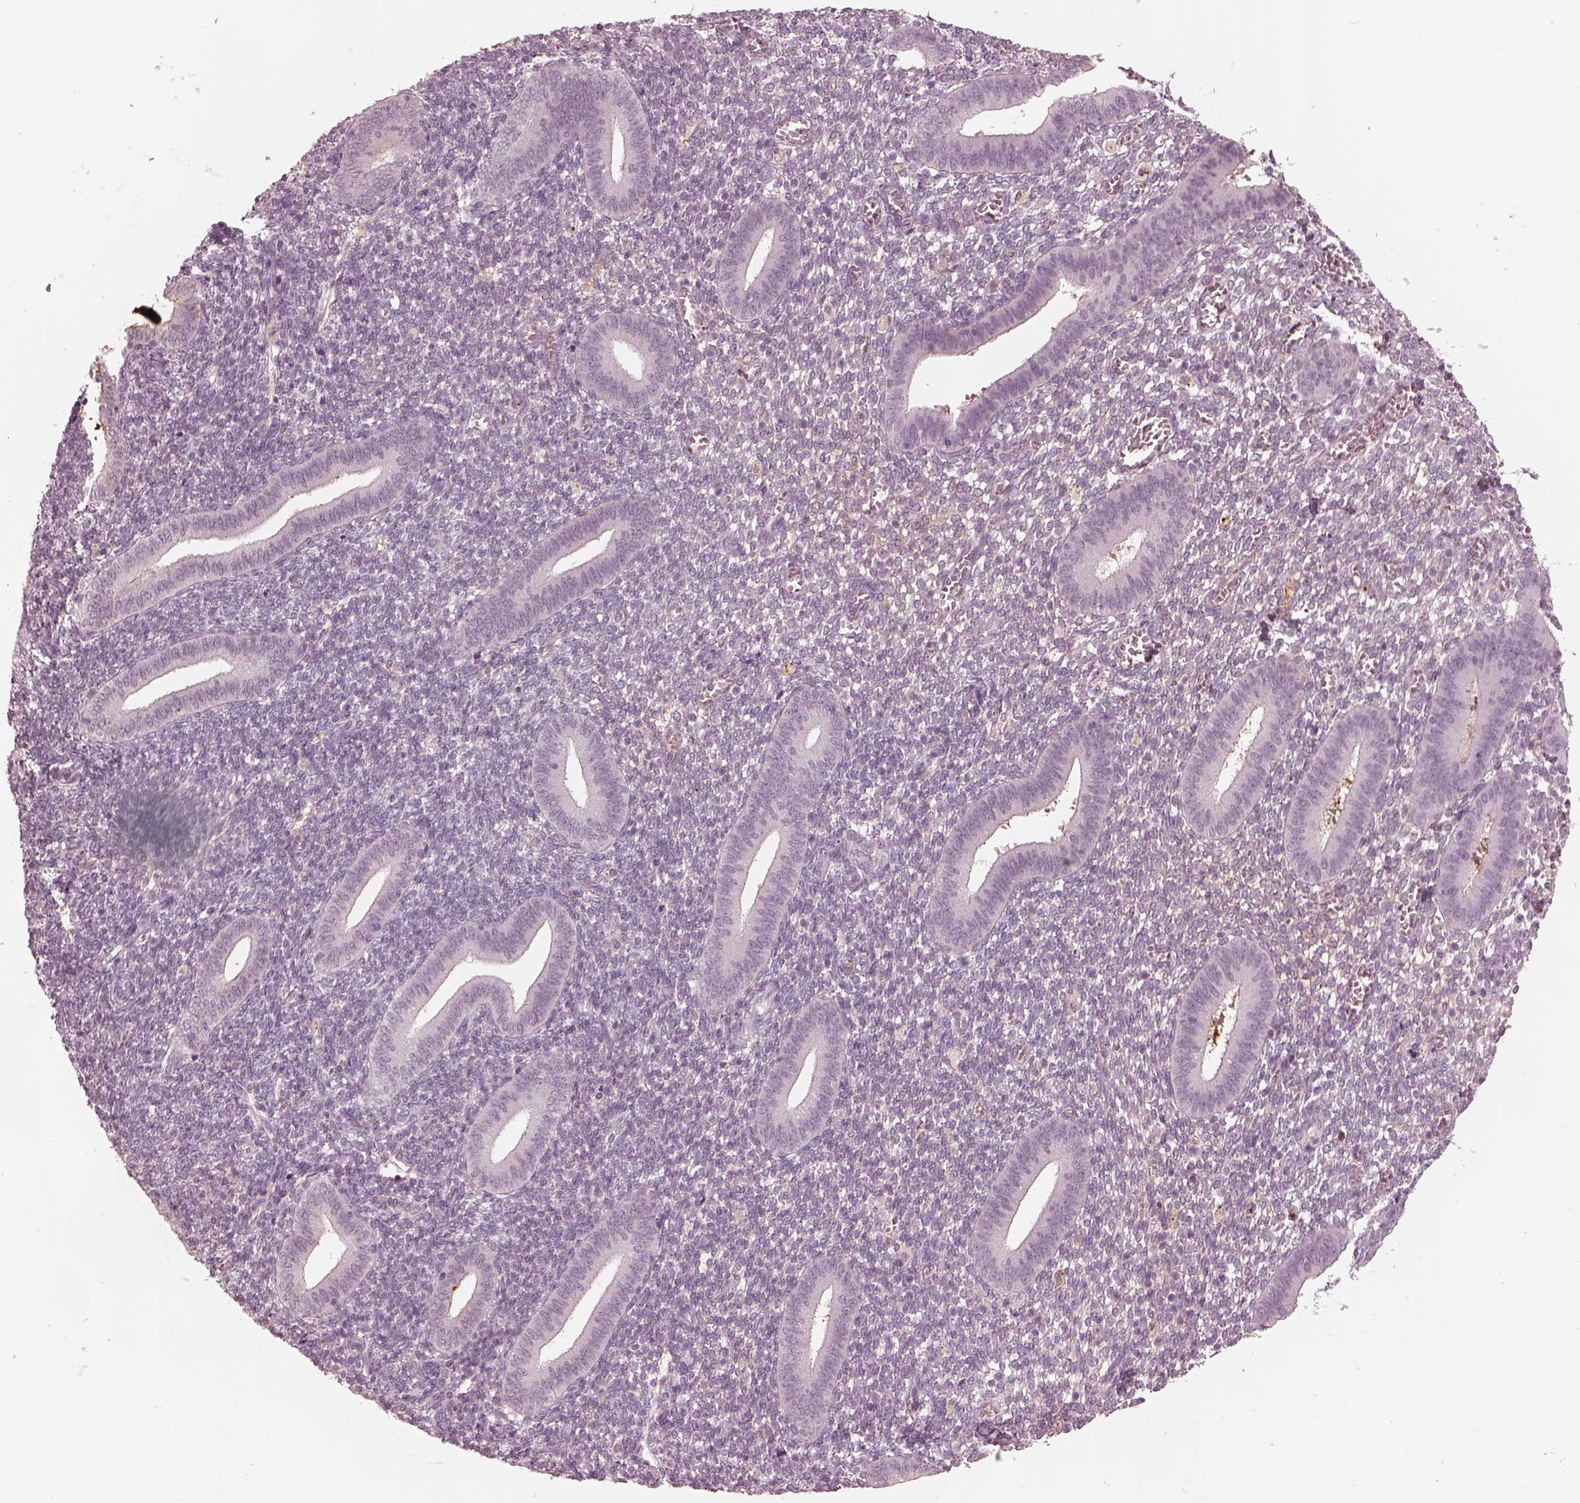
{"staining": {"intensity": "negative", "quantity": "none", "location": "none"}, "tissue": "endometrium", "cell_type": "Cells in endometrial stroma", "image_type": "normal", "snomed": [{"axis": "morphology", "description": "Normal tissue, NOS"}, {"axis": "topography", "description": "Endometrium"}], "caption": "DAB (3,3'-diaminobenzidine) immunohistochemical staining of normal human endometrium reveals no significant staining in cells in endometrial stroma.", "gene": "KCNA2", "patient": {"sex": "female", "age": 25}}